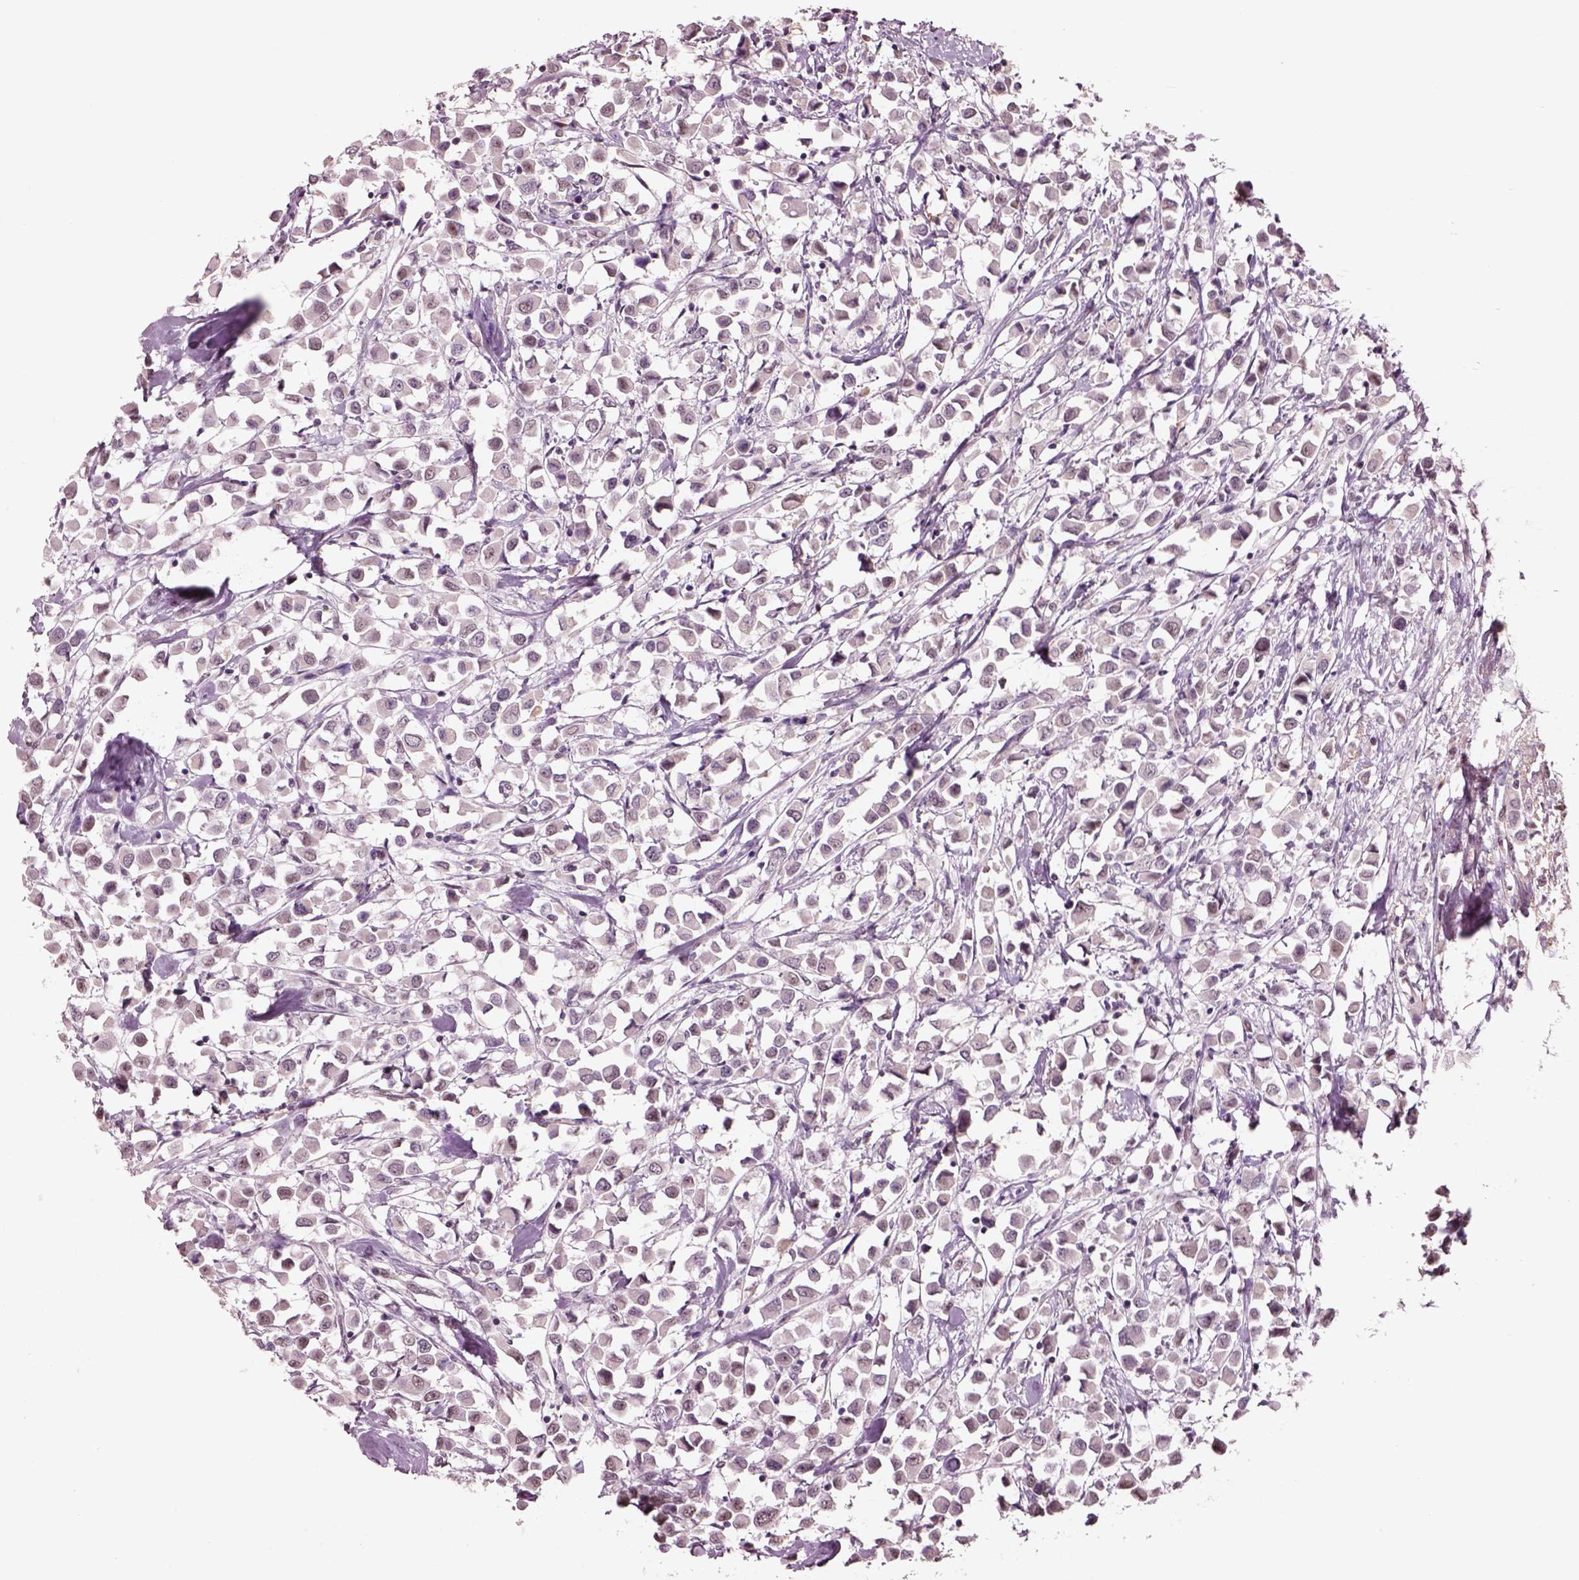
{"staining": {"intensity": "weak", "quantity": "<25%", "location": "nuclear"}, "tissue": "breast cancer", "cell_type": "Tumor cells", "image_type": "cancer", "snomed": [{"axis": "morphology", "description": "Duct carcinoma"}, {"axis": "topography", "description": "Breast"}], "caption": "Tumor cells are negative for brown protein staining in breast infiltrating ductal carcinoma.", "gene": "SEPHS1", "patient": {"sex": "female", "age": 61}}